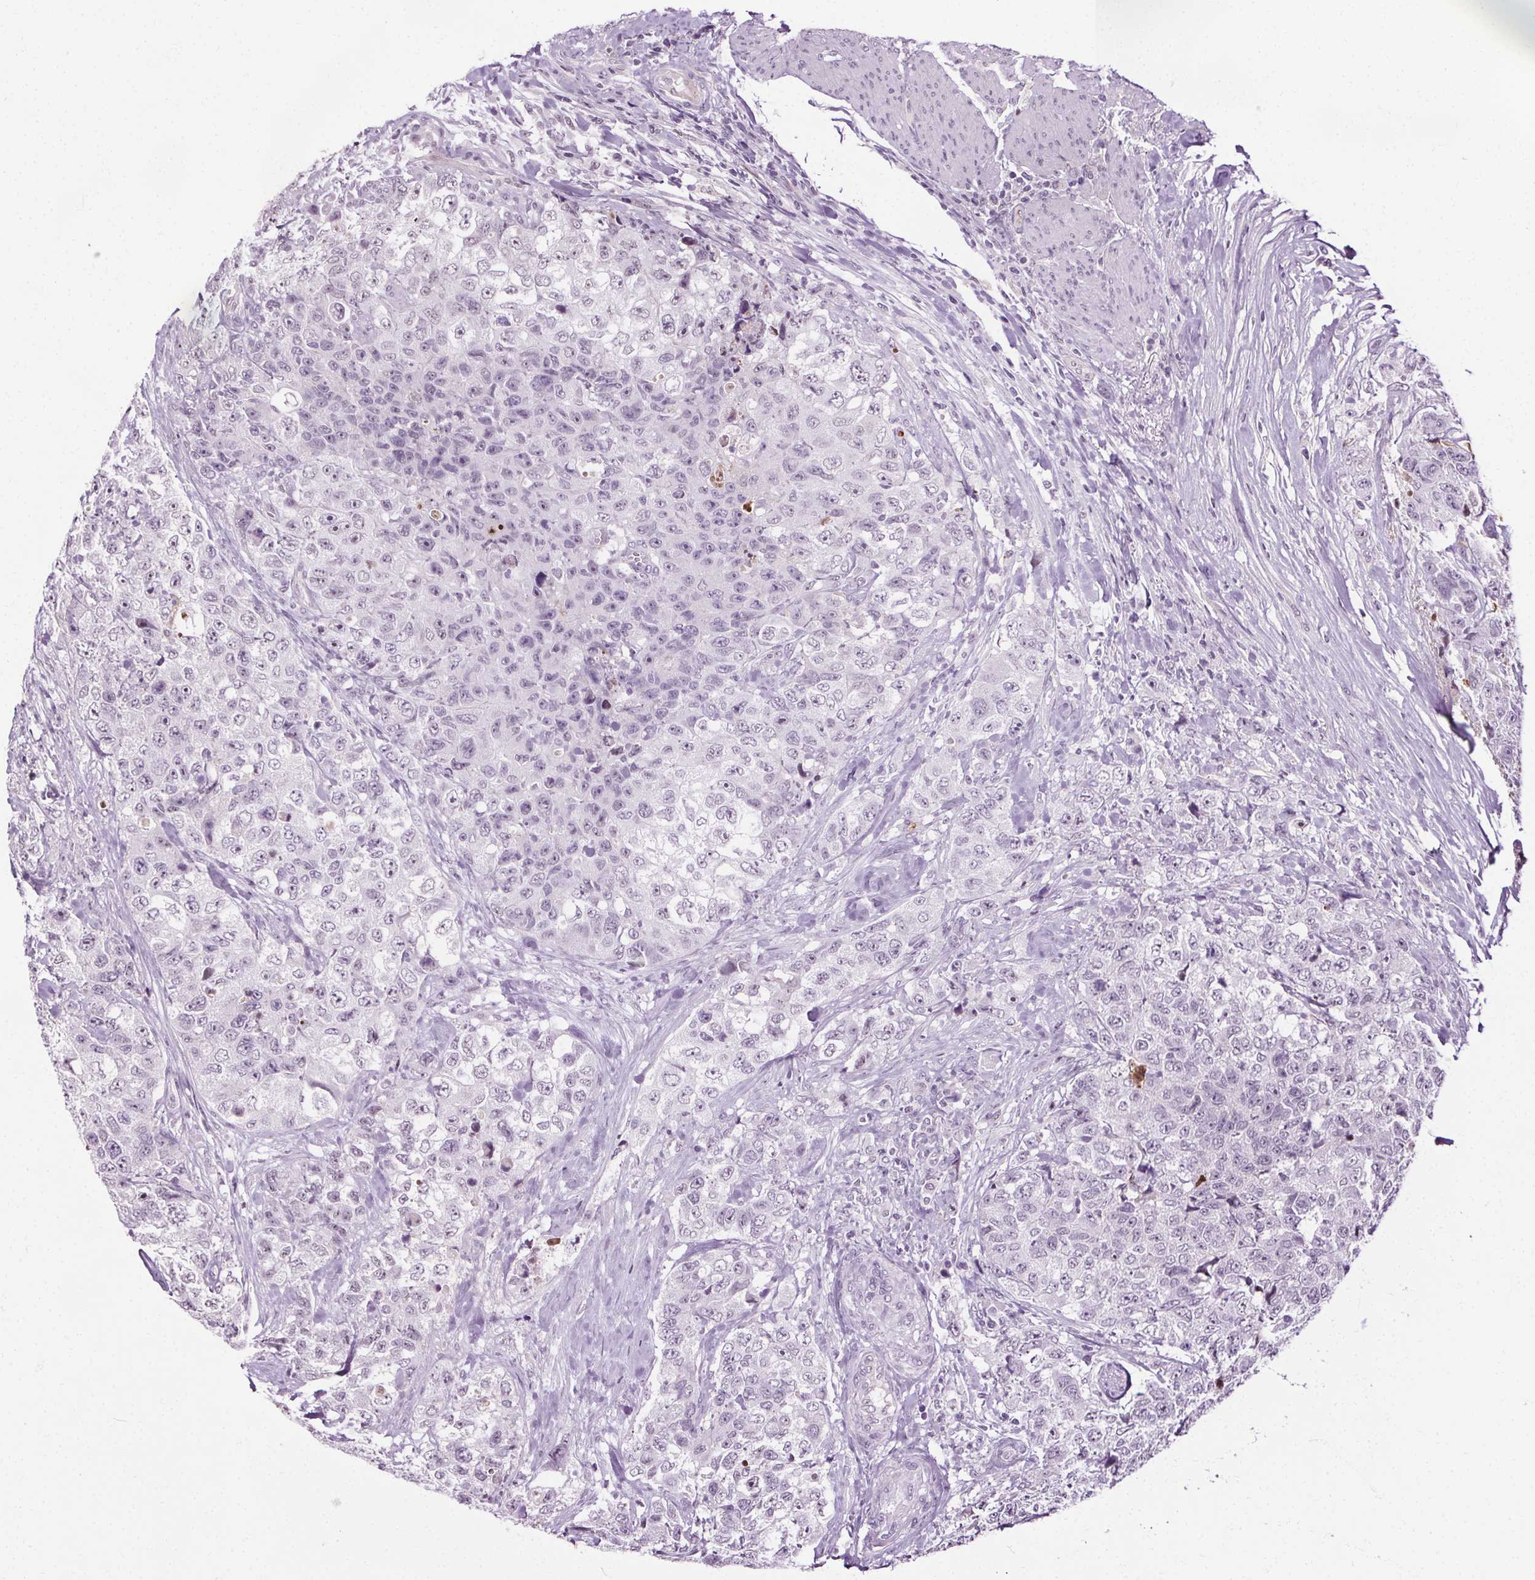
{"staining": {"intensity": "negative", "quantity": "none", "location": "none"}, "tissue": "urothelial cancer", "cell_type": "Tumor cells", "image_type": "cancer", "snomed": [{"axis": "morphology", "description": "Urothelial carcinoma, High grade"}, {"axis": "topography", "description": "Urinary bladder"}], "caption": "This micrograph is of high-grade urothelial carcinoma stained with immunohistochemistry (IHC) to label a protein in brown with the nuclei are counter-stained blue. There is no positivity in tumor cells.", "gene": "CEBPA", "patient": {"sex": "female", "age": 78}}